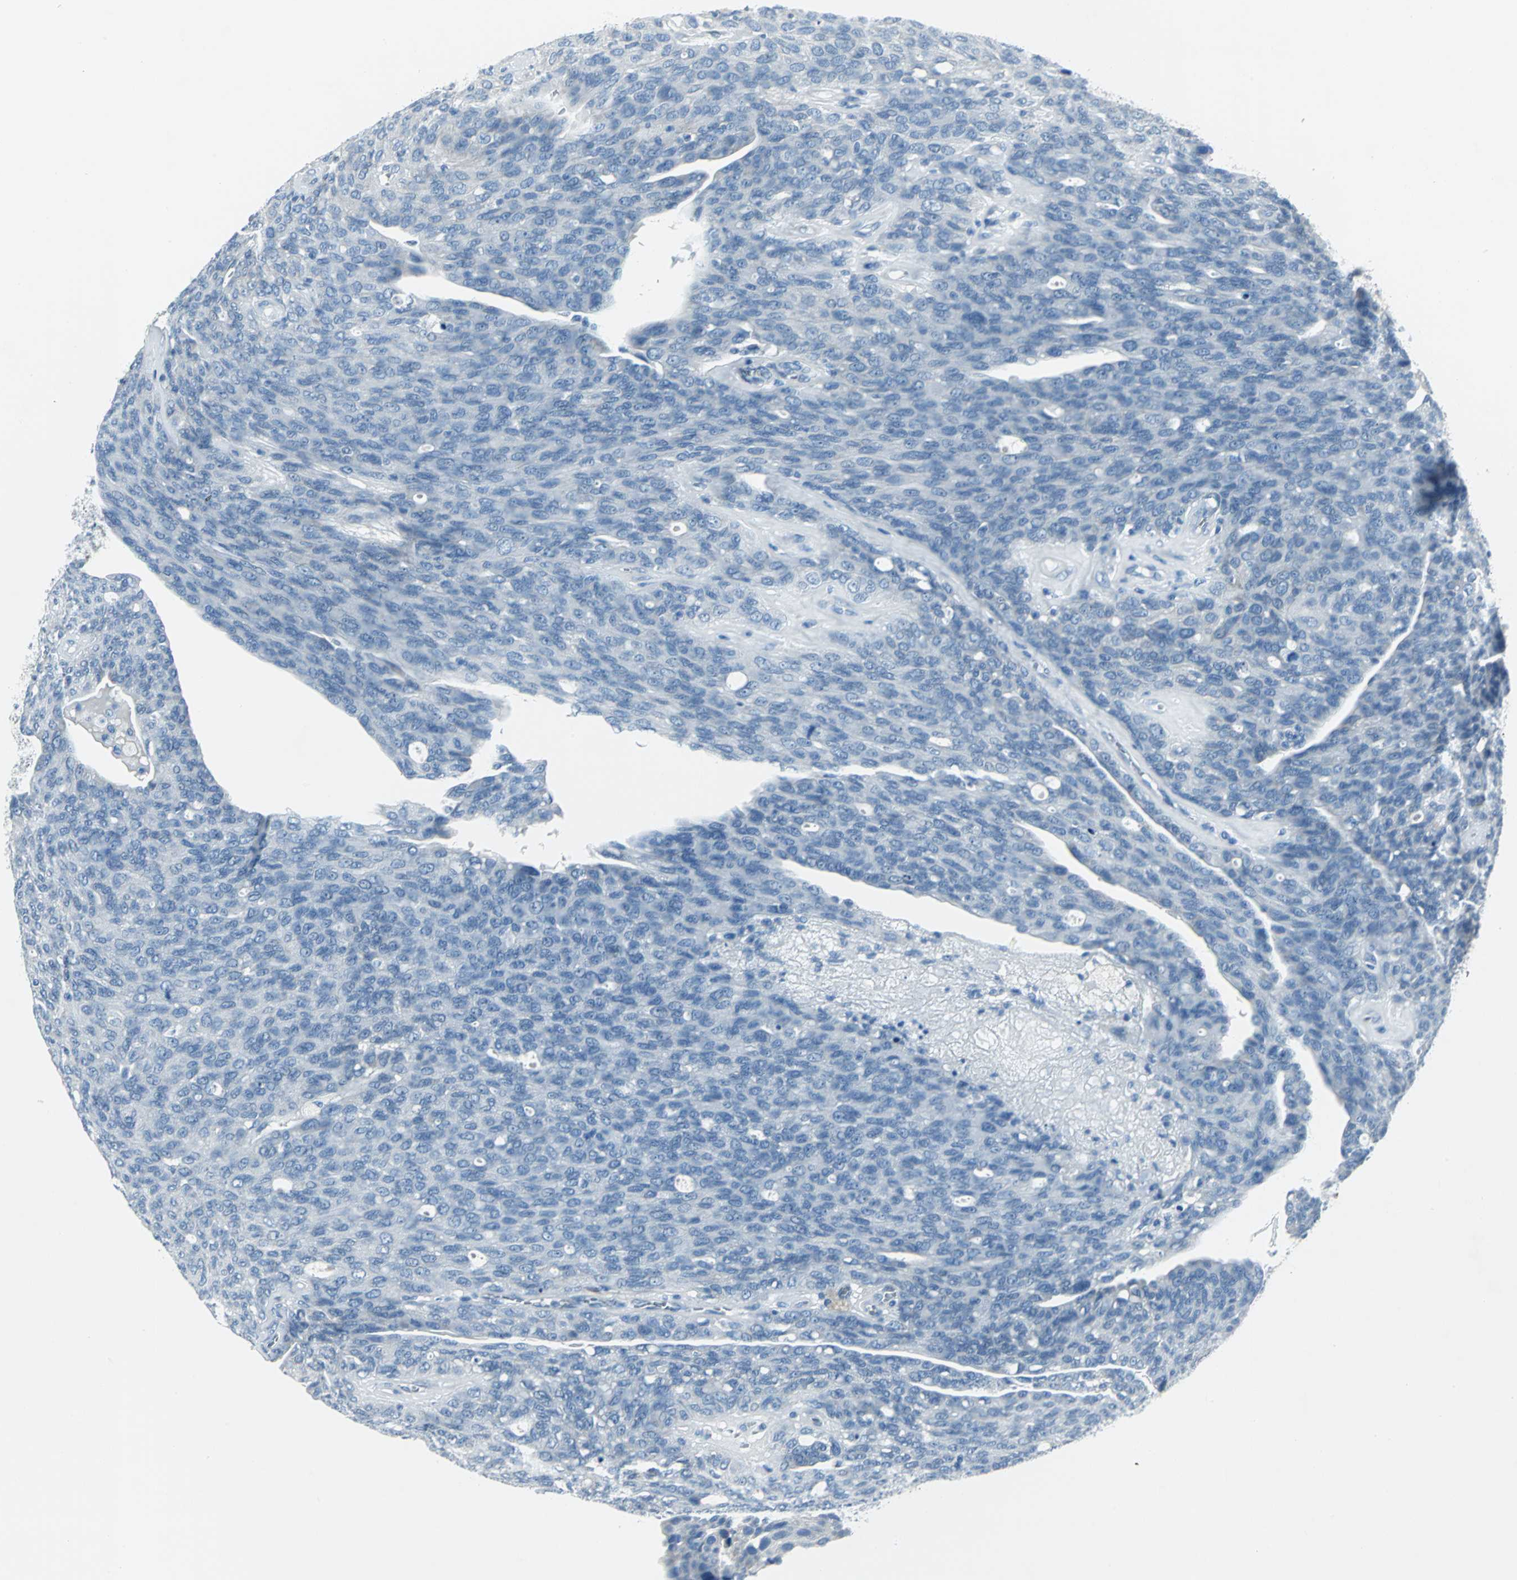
{"staining": {"intensity": "negative", "quantity": "none", "location": "none"}, "tissue": "ovarian cancer", "cell_type": "Tumor cells", "image_type": "cancer", "snomed": [{"axis": "morphology", "description": "Carcinoma, endometroid"}, {"axis": "topography", "description": "Ovary"}], "caption": "Tumor cells are negative for protein expression in human ovarian endometroid carcinoma.", "gene": "CYB5A", "patient": {"sex": "female", "age": 60}}